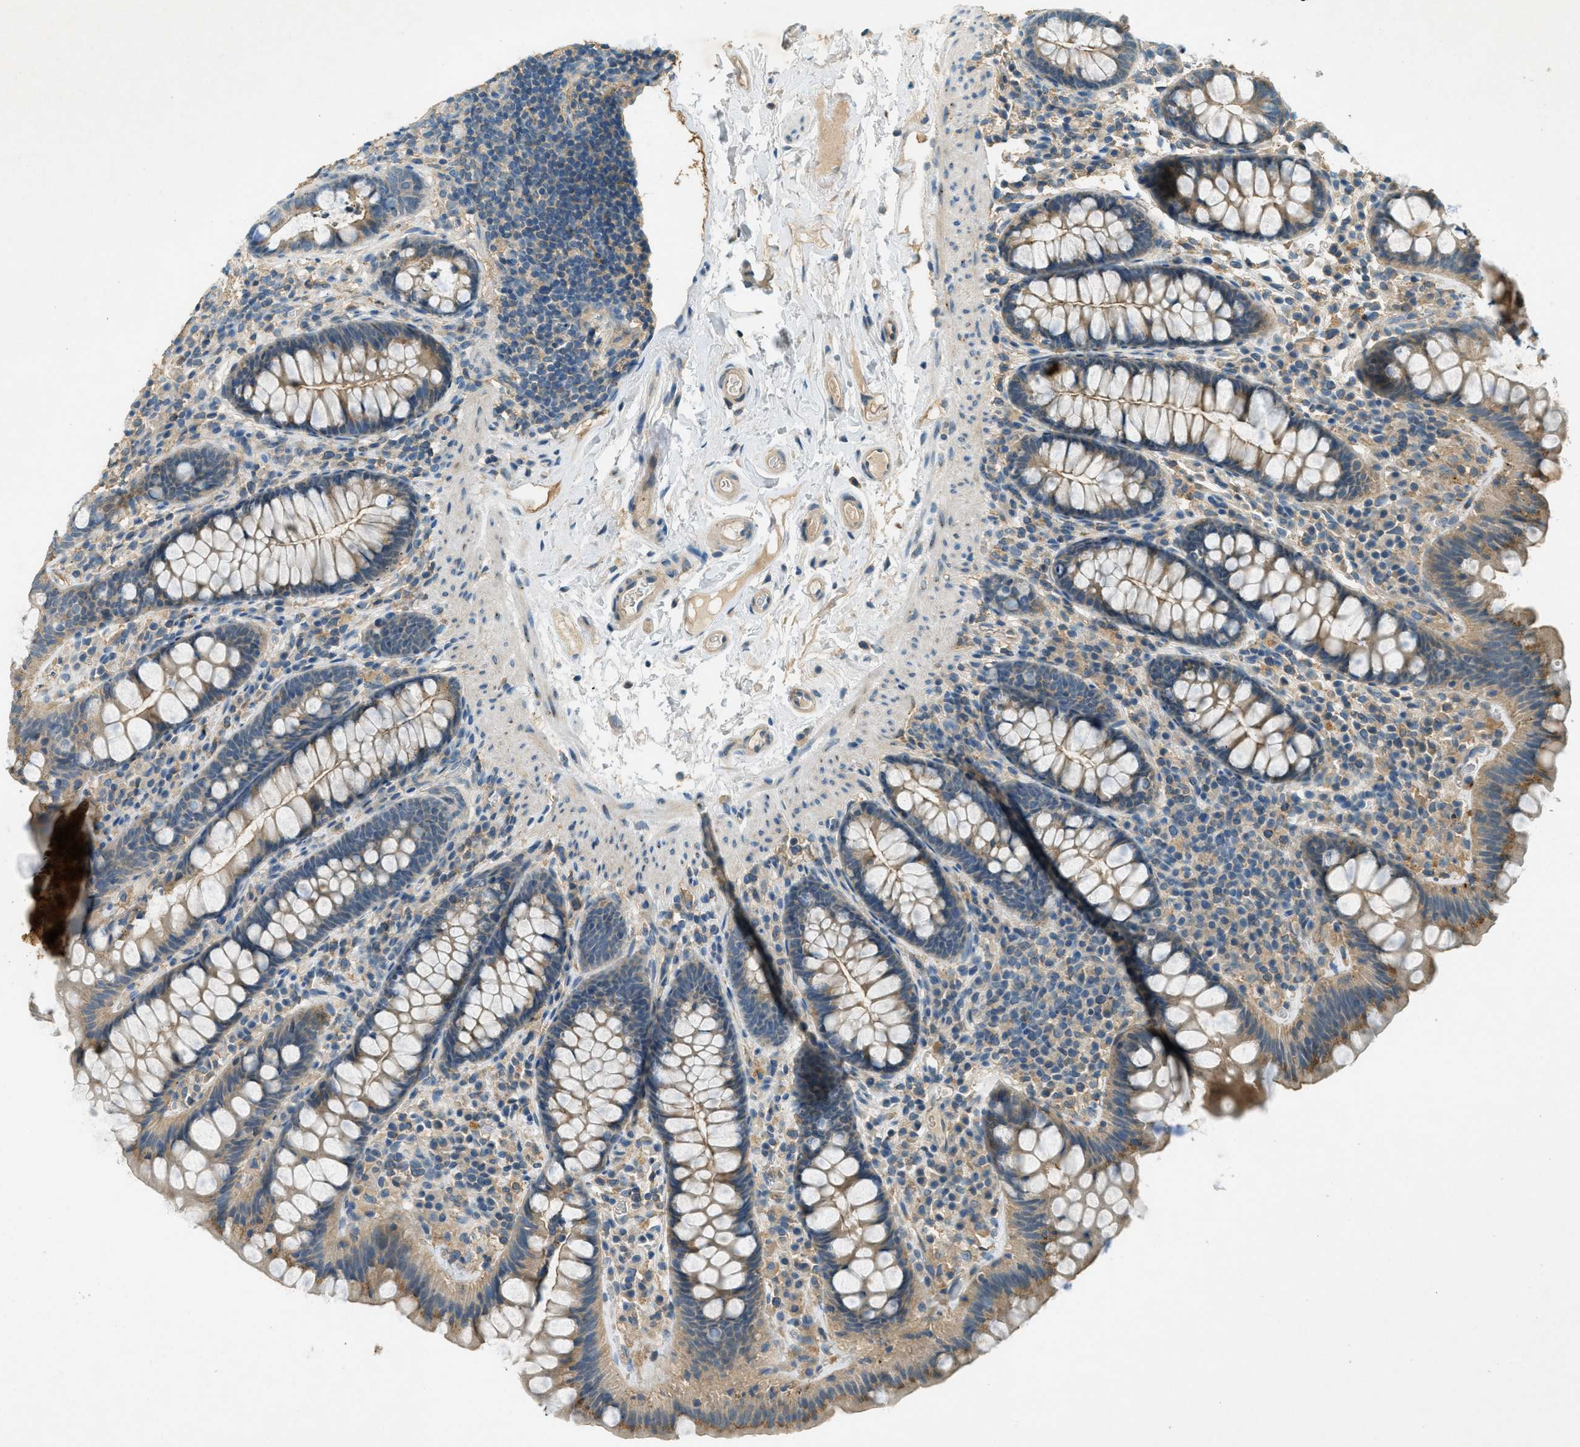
{"staining": {"intensity": "weak", "quantity": "25%-75%", "location": "cytoplasmic/membranous"}, "tissue": "colon", "cell_type": "Endothelial cells", "image_type": "normal", "snomed": [{"axis": "morphology", "description": "Normal tissue, NOS"}, {"axis": "topography", "description": "Colon"}], "caption": "The photomicrograph displays staining of unremarkable colon, revealing weak cytoplasmic/membranous protein staining (brown color) within endothelial cells. (Brightfield microscopy of DAB IHC at high magnification).", "gene": "NUDT4B", "patient": {"sex": "female", "age": 80}}